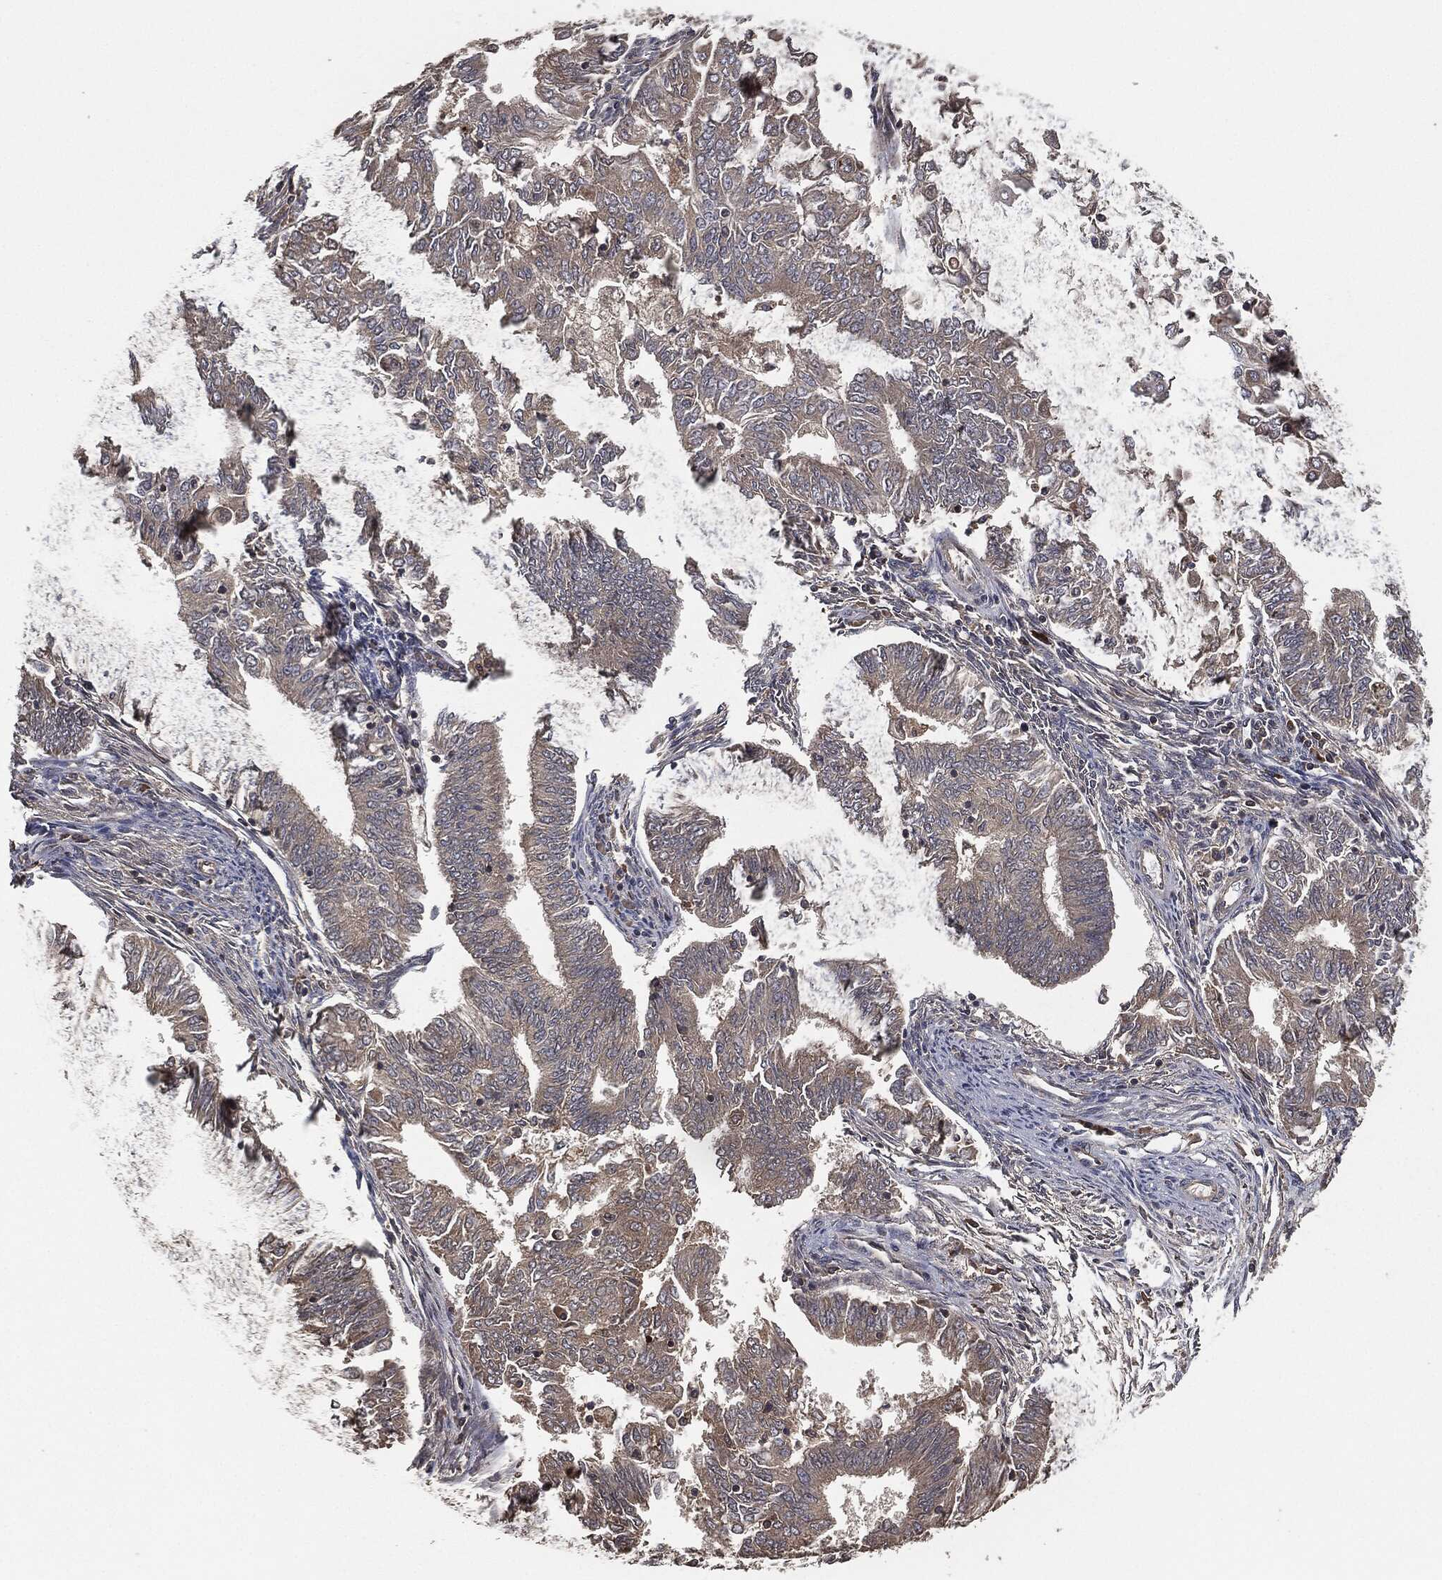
{"staining": {"intensity": "weak", "quantity": "<25%", "location": "cytoplasmic/membranous"}, "tissue": "endometrial cancer", "cell_type": "Tumor cells", "image_type": "cancer", "snomed": [{"axis": "morphology", "description": "Adenocarcinoma, NOS"}, {"axis": "topography", "description": "Endometrium"}], "caption": "Immunohistochemistry (IHC) photomicrograph of endometrial adenocarcinoma stained for a protein (brown), which shows no positivity in tumor cells. The staining was performed using DAB (3,3'-diaminobenzidine) to visualize the protein expression in brown, while the nuclei were stained in blue with hematoxylin (Magnification: 20x).", "gene": "ERBIN", "patient": {"sex": "female", "age": 62}}